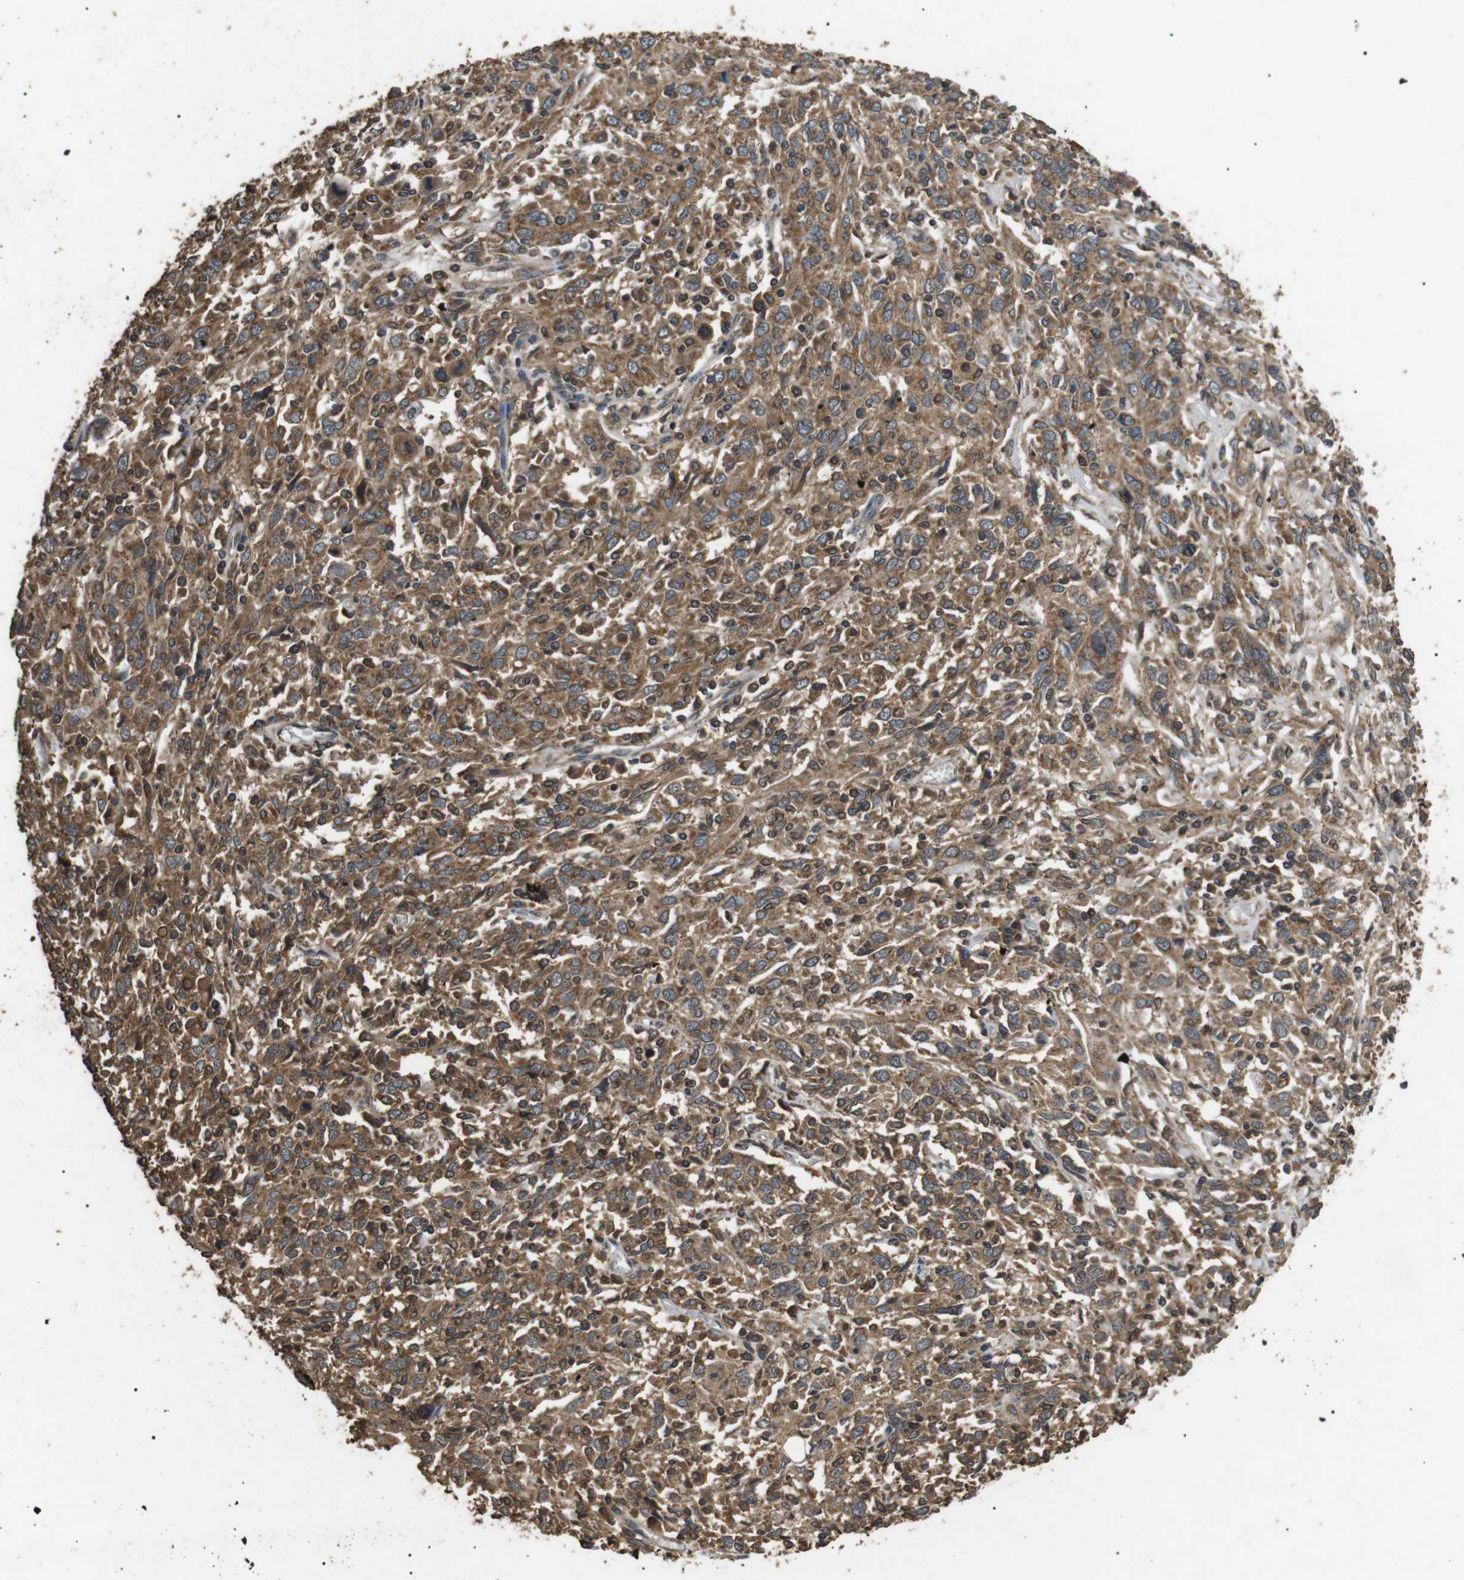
{"staining": {"intensity": "moderate", "quantity": ">75%", "location": "cytoplasmic/membranous"}, "tissue": "cervical cancer", "cell_type": "Tumor cells", "image_type": "cancer", "snomed": [{"axis": "morphology", "description": "Squamous cell carcinoma, NOS"}, {"axis": "topography", "description": "Cervix"}], "caption": "This is an image of IHC staining of cervical squamous cell carcinoma, which shows moderate positivity in the cytoplasmic/membranous of tumor cells.", "gene": "TBC1D15", "patient": {"sex": "female", "age": 46}}